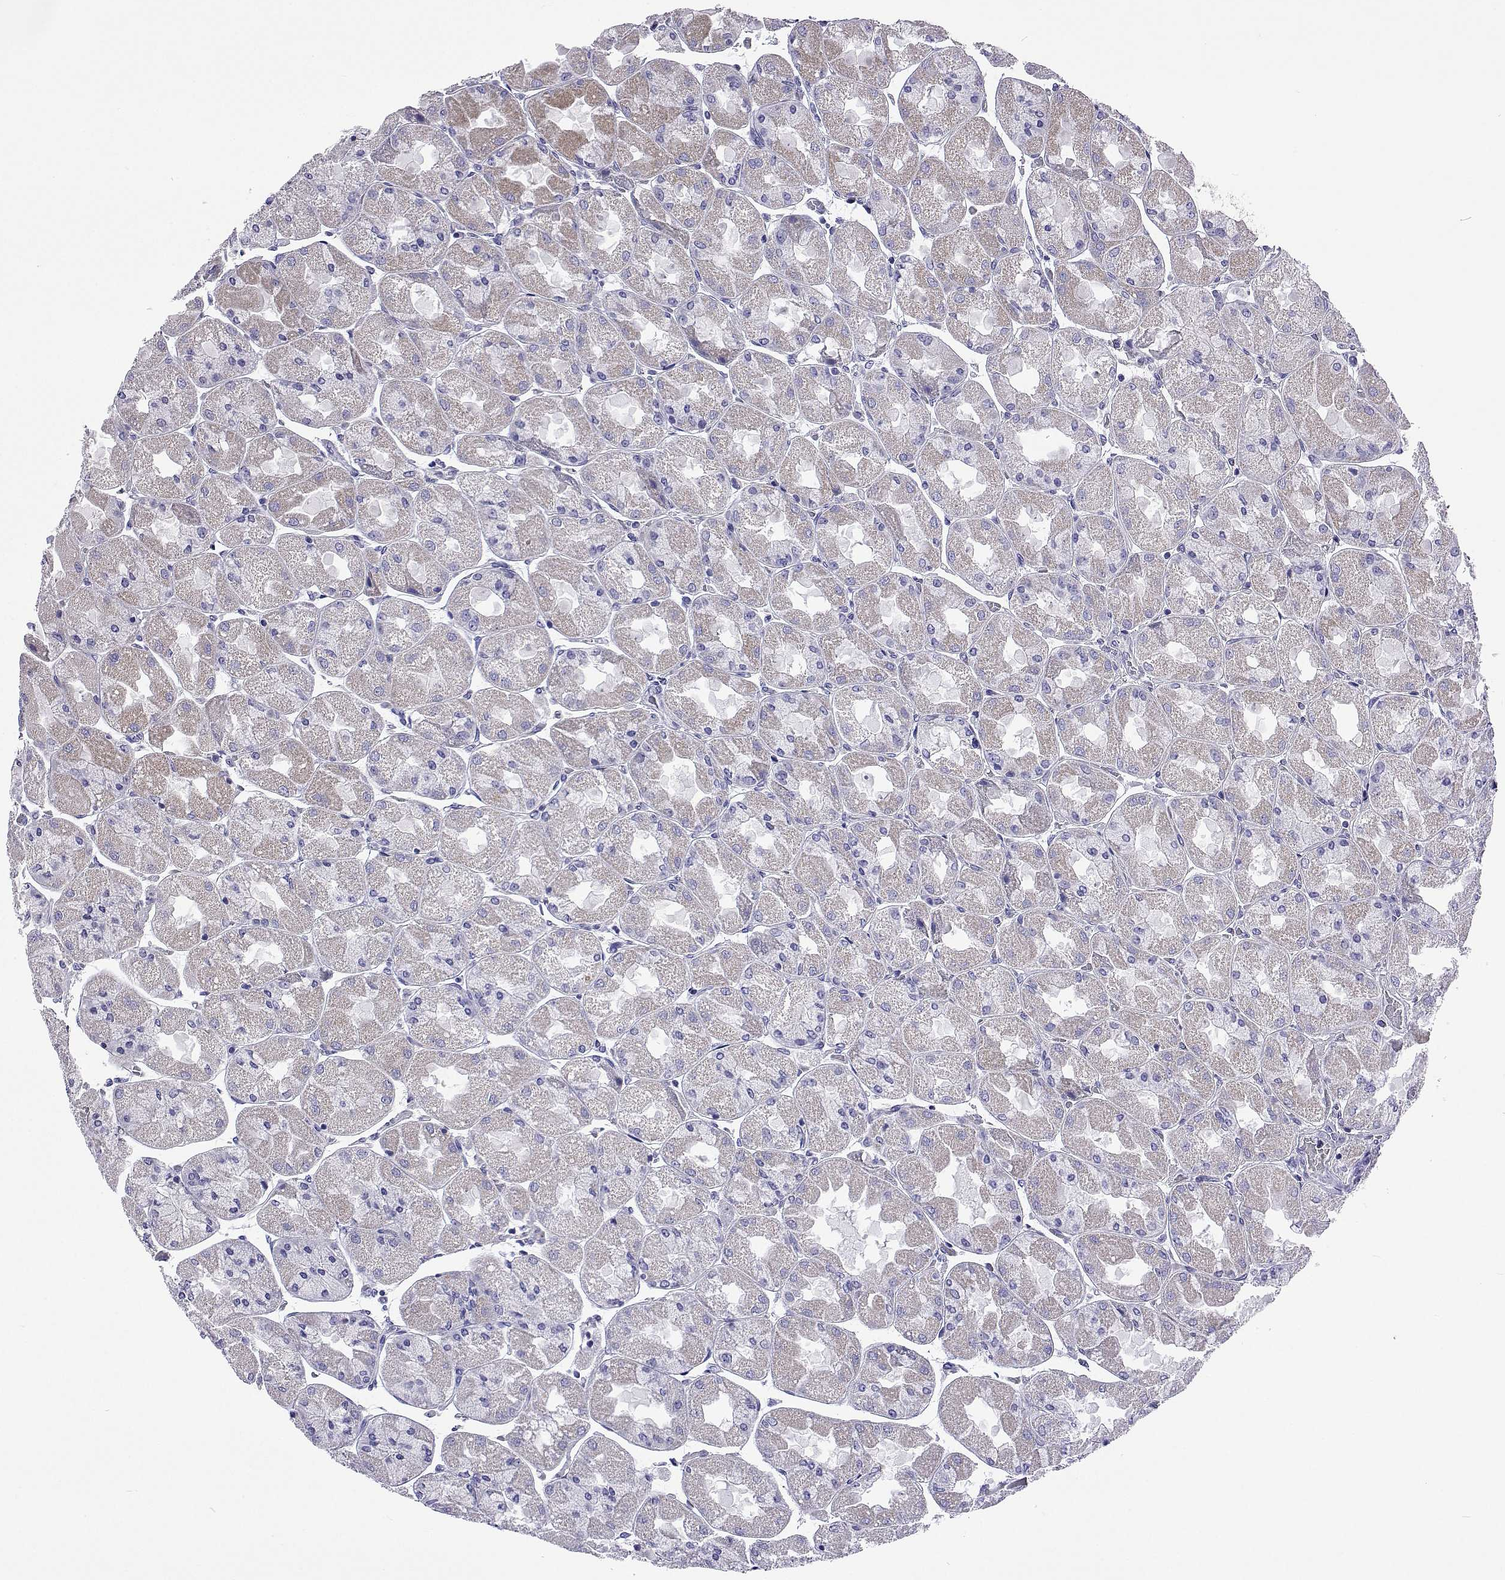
{"staining": {"intensity": "negative", "quantity": "none", "location": "none"}, "tissue": "stomach", "cell_type": "Glandular cells", "image_type": "normal", "snomed": [{"axis": "morphology", "description": "Normal tissue, NOS"}, {"axis": "topography", "description": "Stomach"}], "caption": "Glandular cells are negative for brown protein staining in normal stomach.", "gene": "UMODL1", "patient": {"sex": "female", "age": 61}}